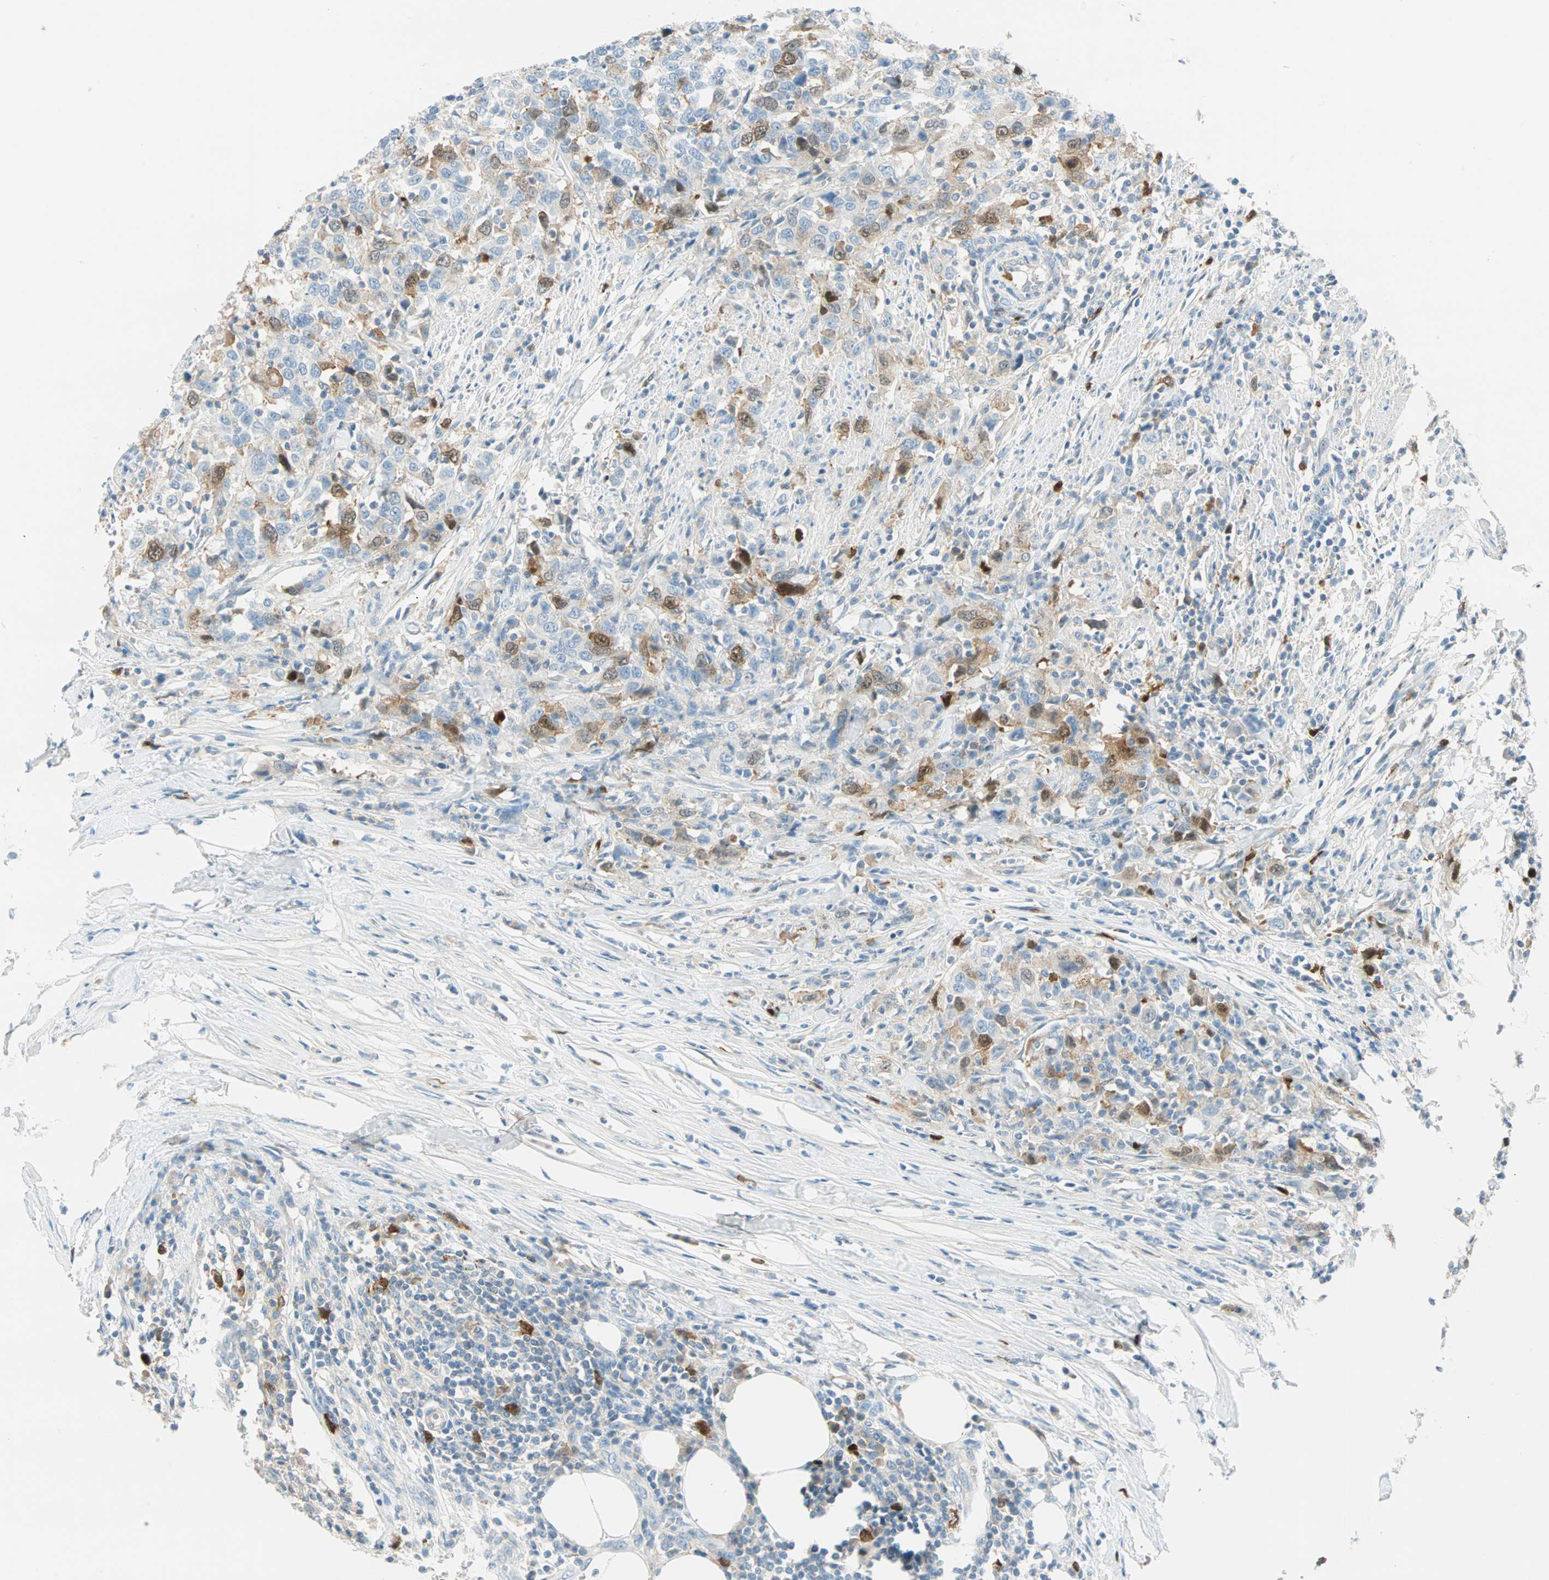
{"staining": {"intensity": "moderate", "quantity": "<25%", "location": "cytoplasmic/membranous,nuclear"}, "tissue": "urothelial cancer", "cell_type": "Tumor cells", "image_type": "cancer", "snomed": [{"axis": "morphology", "description": "Urothelial carcinoma, High grade"}, {"axis": "topography", "description": "Urinary bladder"}], "caption": "The micrograph demonstrates a brown stain indicating the presence of a protein in the cytoplasmic/membranous and nuclear of tumor cells in high-grade urothelial carcinoma. (brown staining indicates protein expression, while blue staining denotes nuclei).", "gene": "PTTG1", "patient": {"sex": "male", "age": 61}}